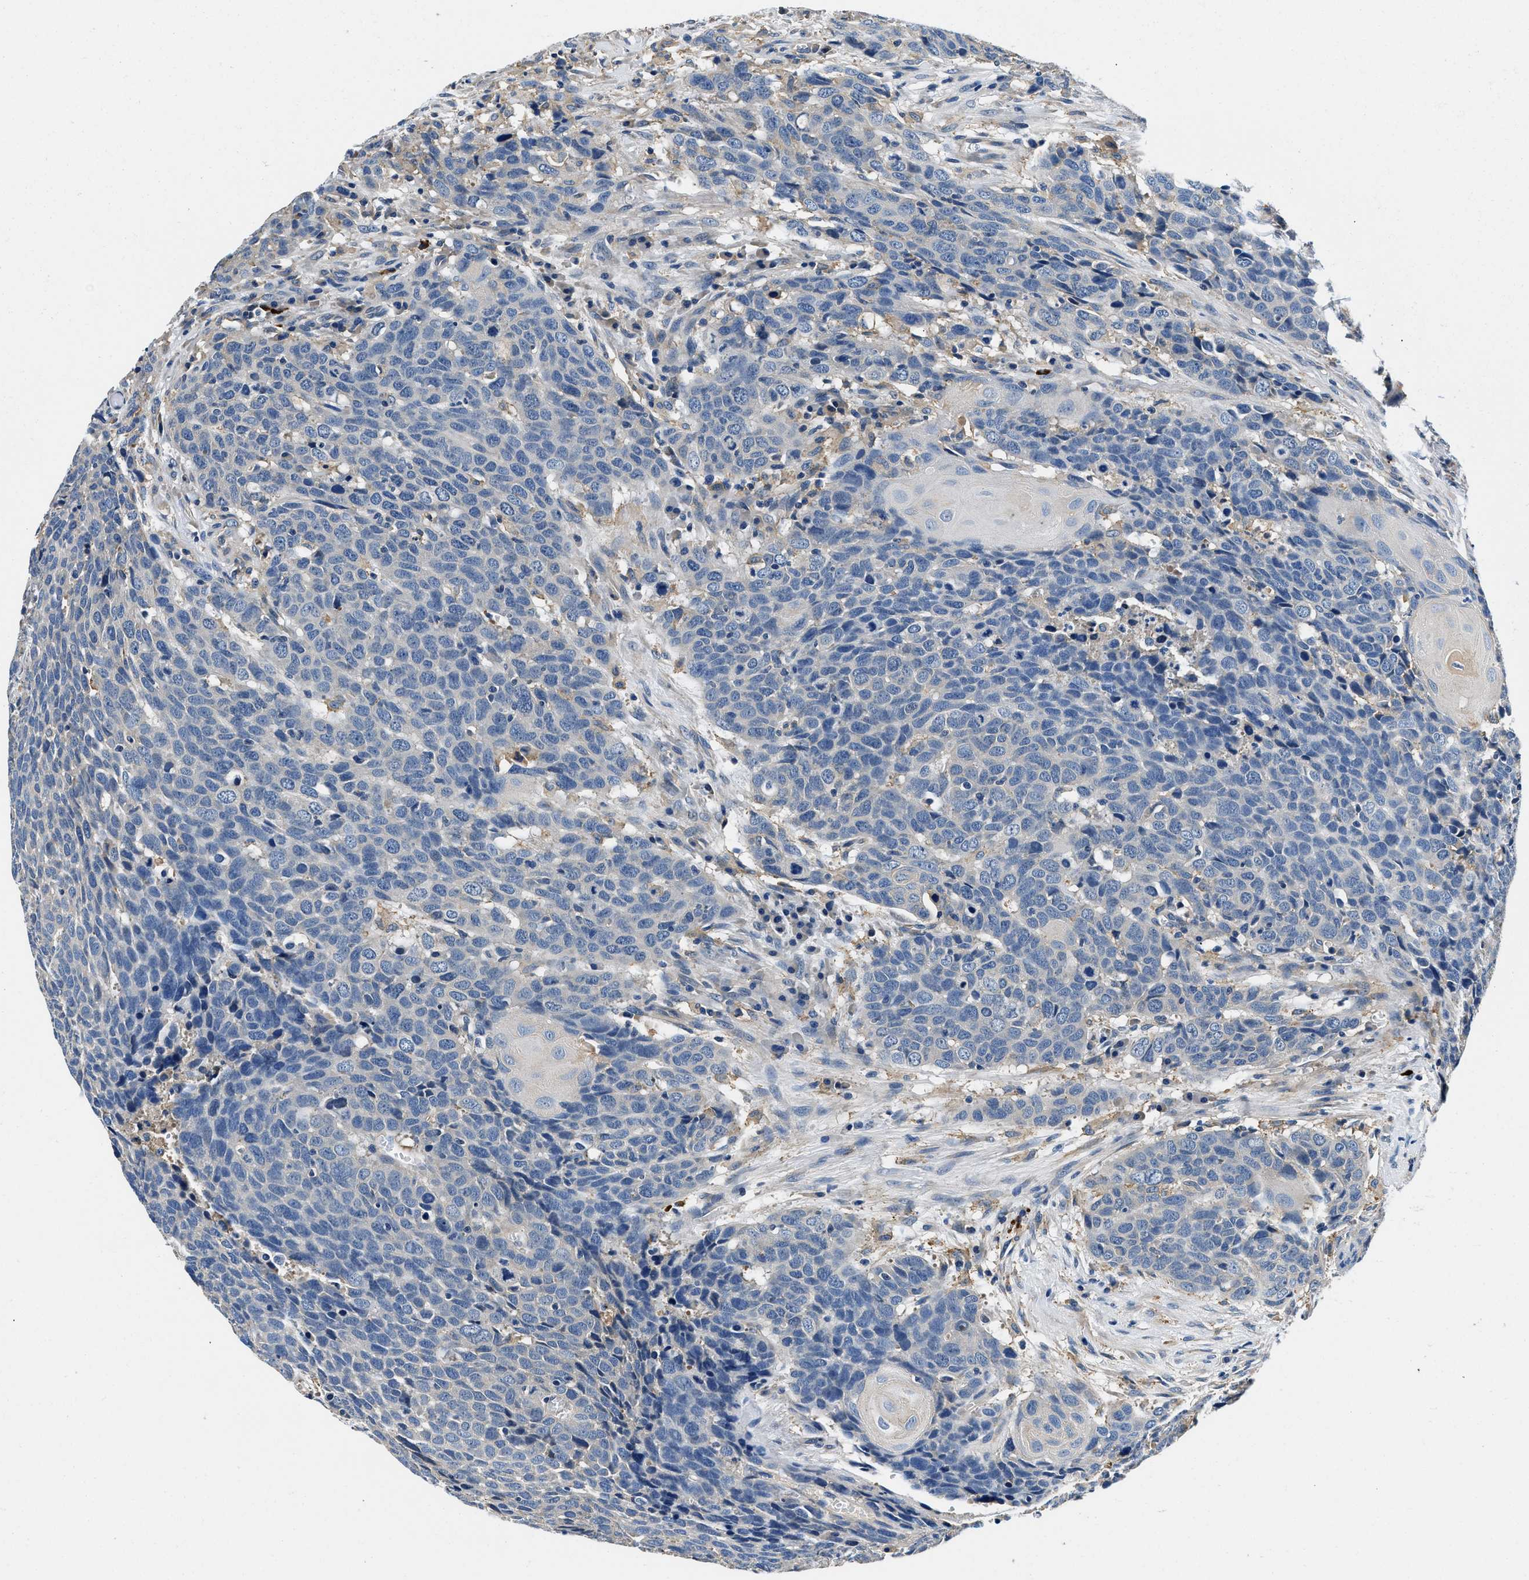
{"staining": {"intensity": "negative", "quantity": "none", "location": "none"}, "tissue": "head and neck cancer", "cell_type": "Tumor cells", "image_type": "cancer", "snomed": [{"axis": "morphology", "description": "Squamous cell carcinoma, NOS"}, {"axis": "topography", "description": "Head-Neck"}], "caption": "The histopathology image reveals no staining of tumor cells in head and neck squamous cell carcinoma.", "gene": "ZFAND3", "patient": {"sex": "male", "age": 66}}